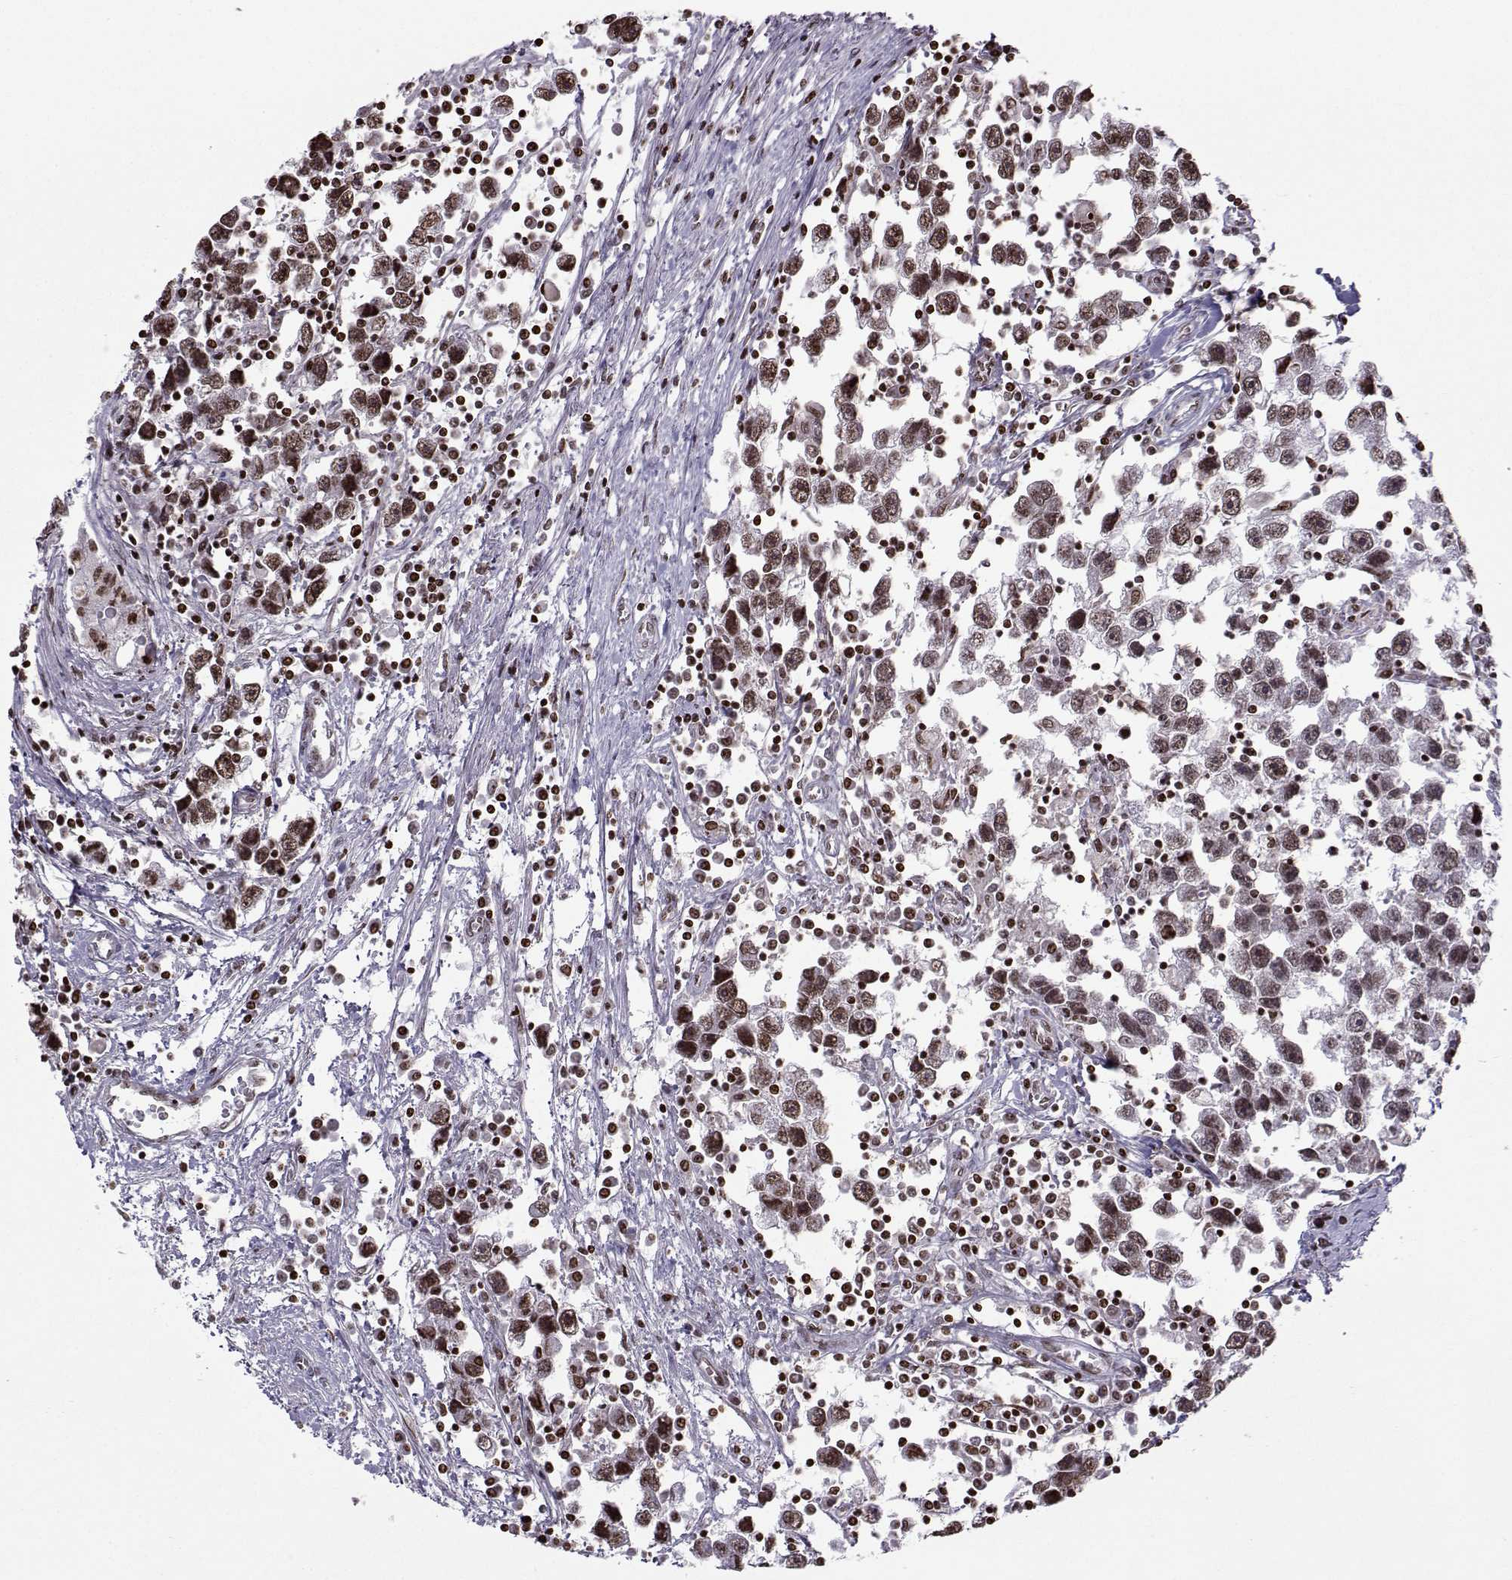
{"staining": {"intensity": "strong", "quantity": "<25%", "location": "nuclear"}, "tissue": "testis cancer", "cell_type": "Tumor cells", "image_type": "cancer", "snomed": [{"axis": "morphology", "description": "Seminoma, NOS"}, {"axis": "topography", "description": "Testis"}], "caption": "A brown stain highlights strong nuclear expression of a protein in human testis seminoma tumor cells. The staining was performed using DAB (3,3'-diaminobenzidine), with brown indicating positive protein expression. Nuclei are stained blue with hematoxylin.", "gene": "ZNF19", "patient": {"sex": "male", "age": 30}}